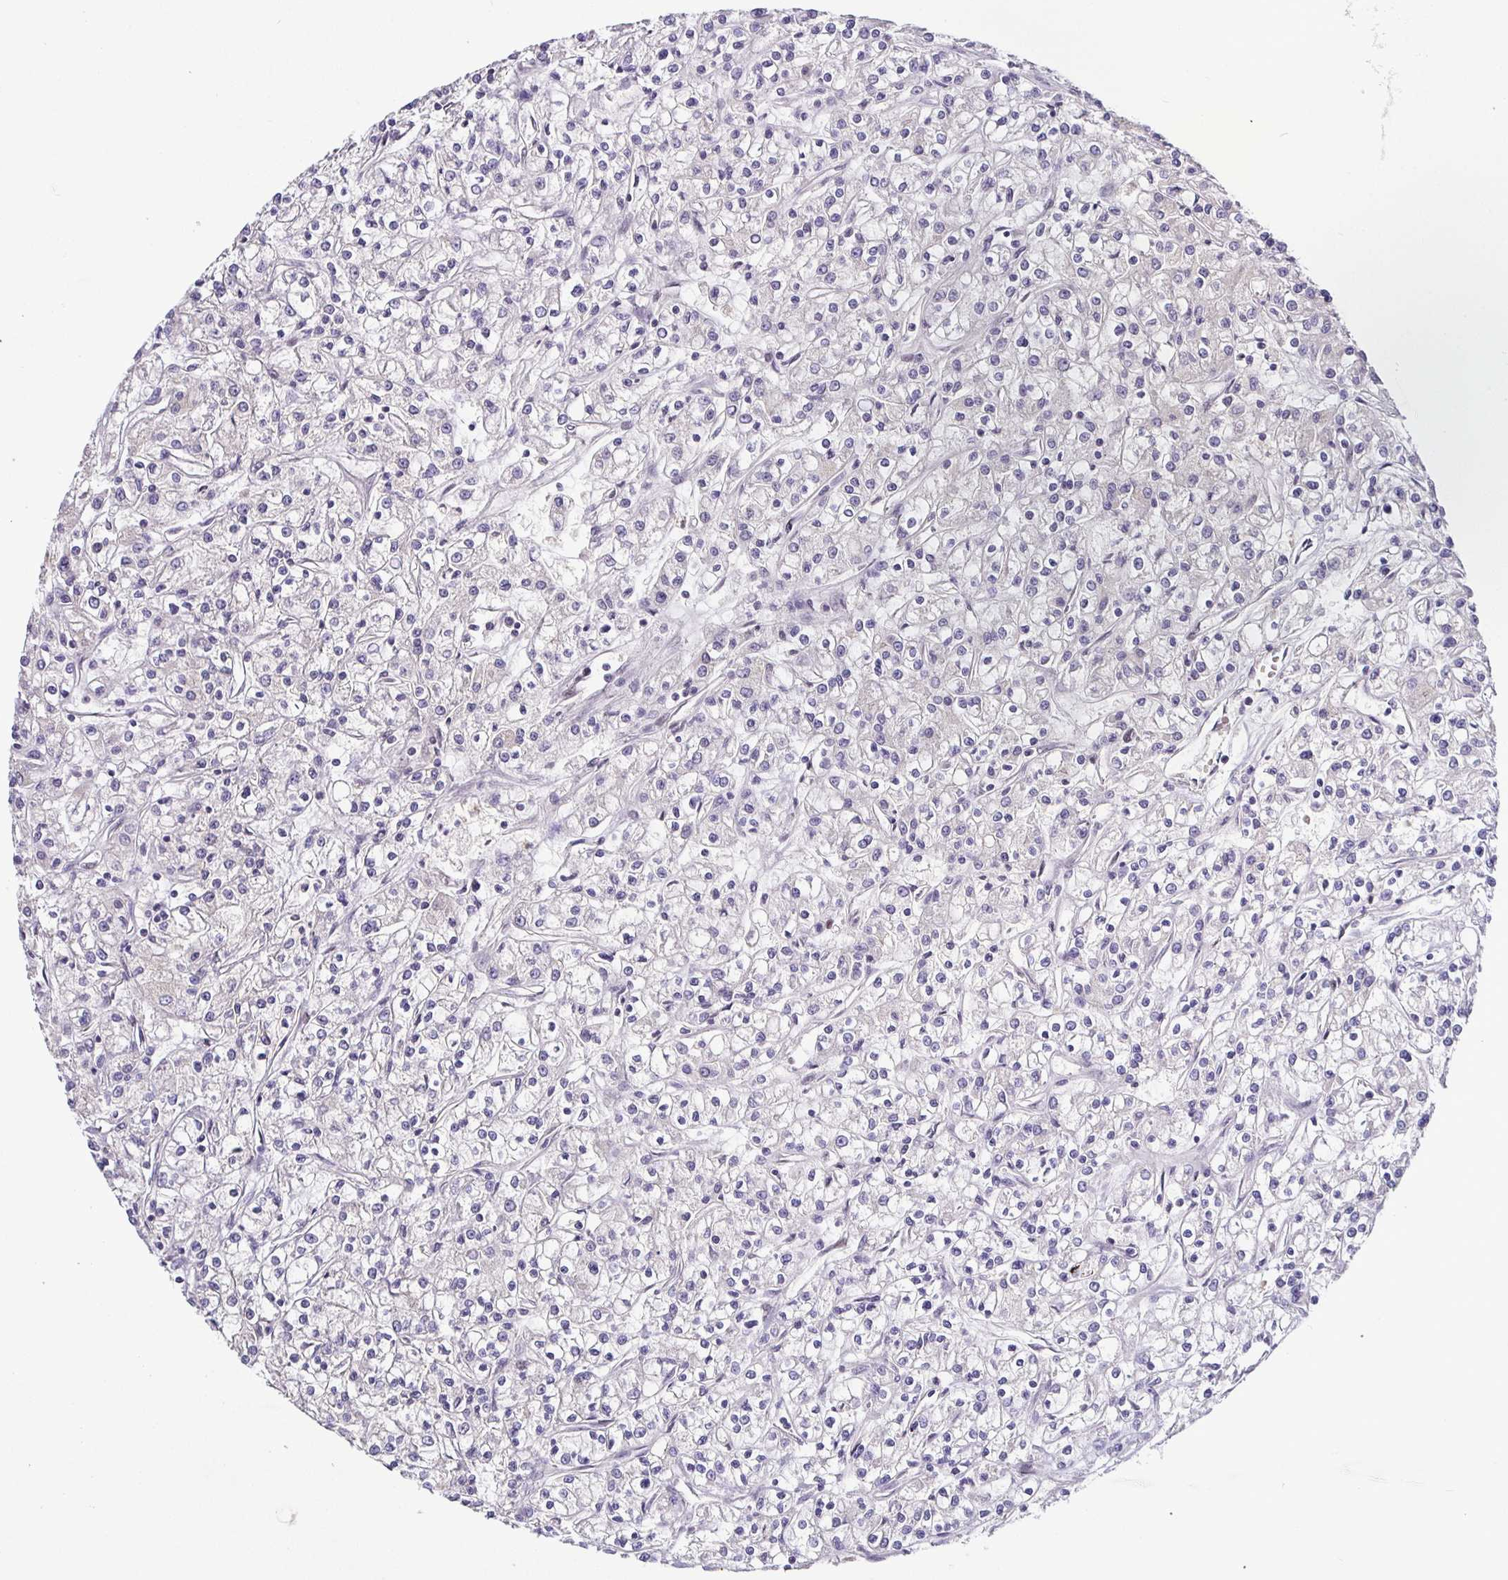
{"staining": {"intensity": "negative", "quantity": "none", "location": "none"}, "tissue": "renal cancer", "cell_type": "Tumor cells", "image_type": "cancer", "snomed": [{"axis": "morphology", "description": "Adenocarcinoma, NOS"}, {"axis": "topography", "description": "Kidney"}], "caption": "IHC image of renal adenocarcinoma stained for a protein (brown), which exhibits no expression in tumor cells.", "gene": "NUP188", "patient": {"sex": "female", "age": 59}}